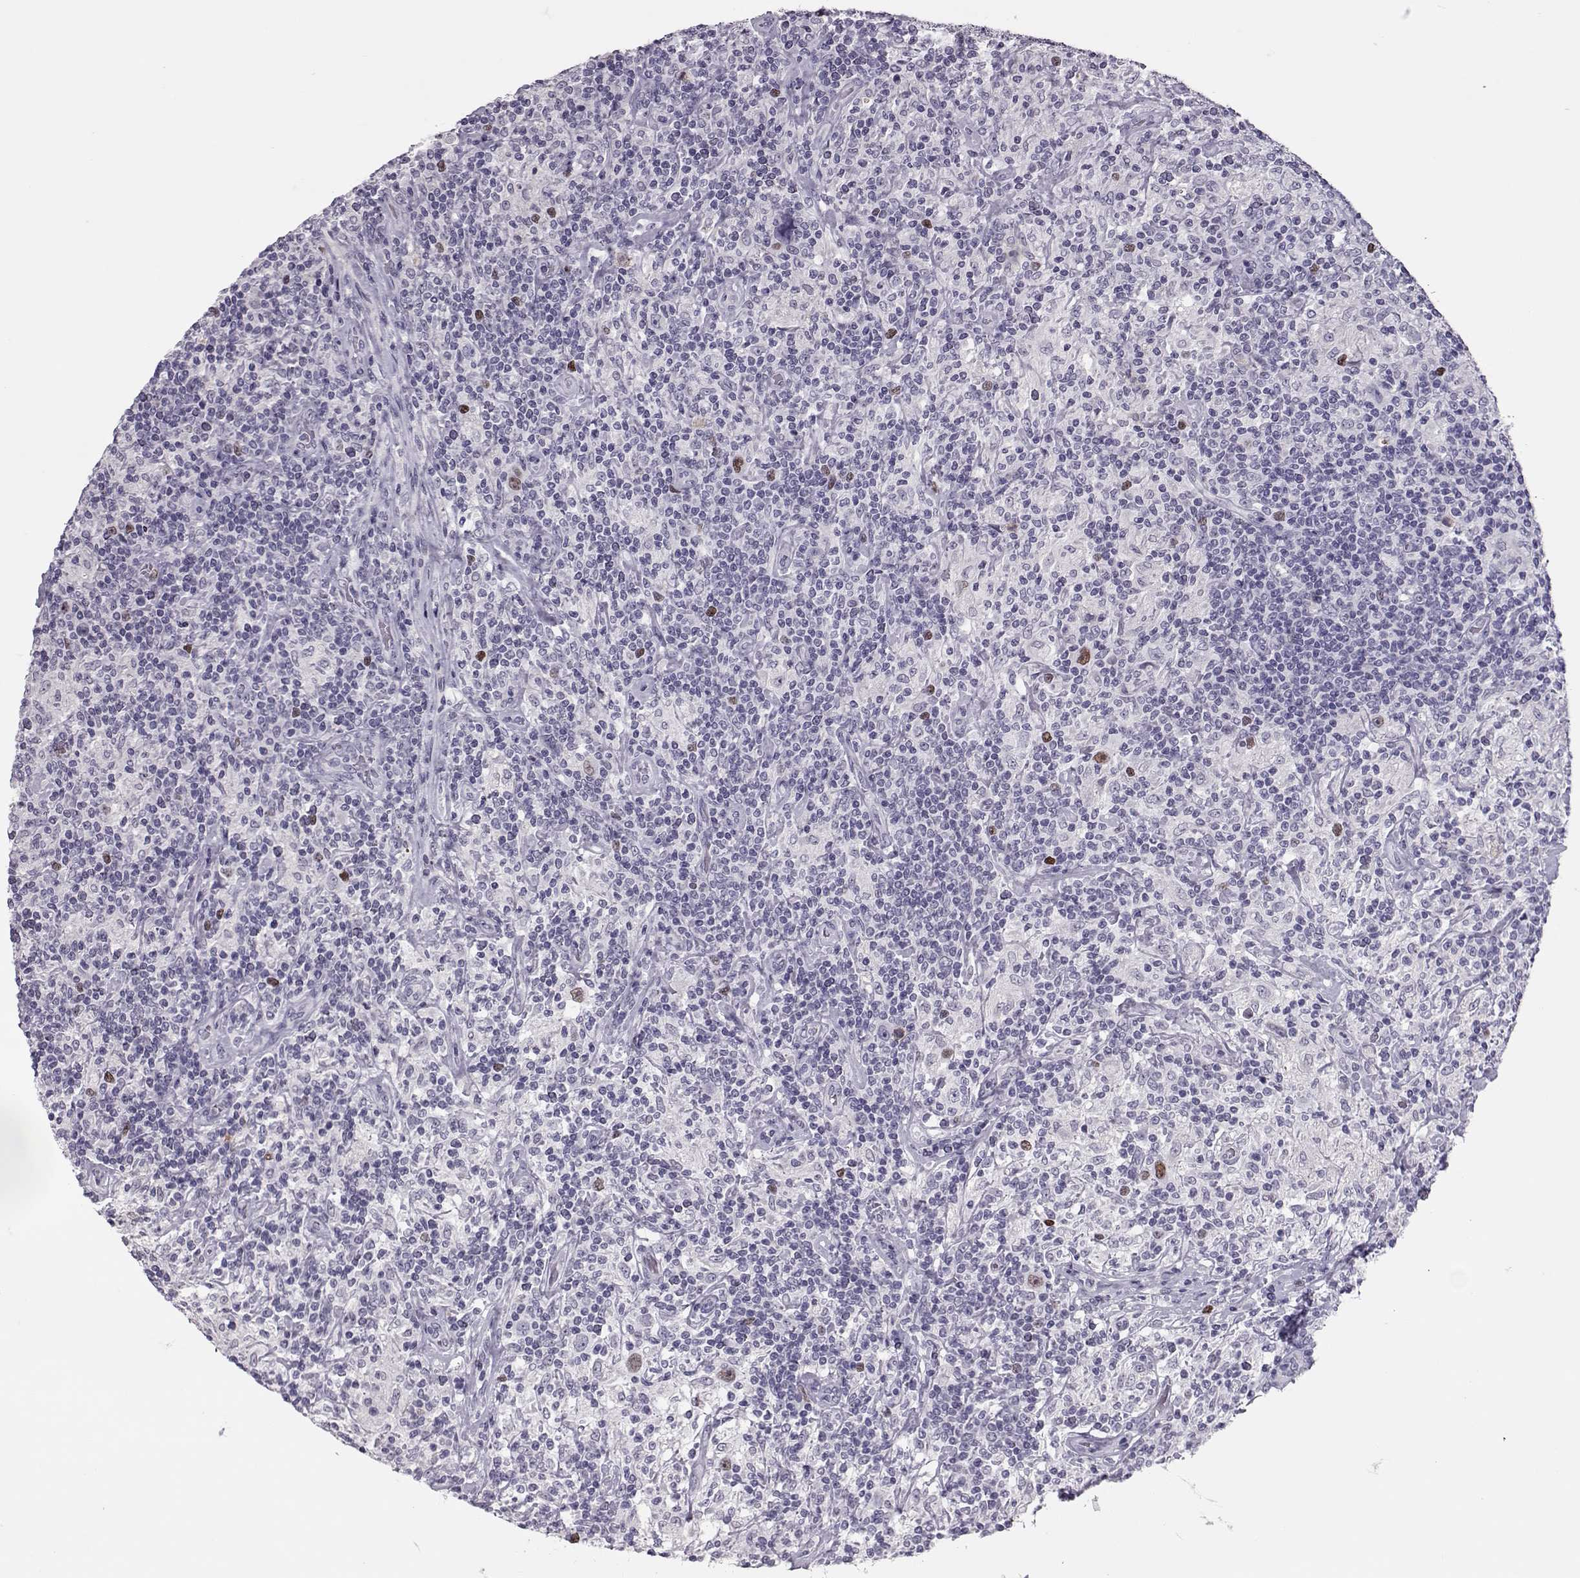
{"staining": {"intensity": "moderate", "quantity": "<25%", "location": "nuclear"}, "tissue": "lymphoma", "cell_type": "Tumor cells", "image_type": "cancer", "snomed": [{"axis": "morphology", "description": "Hodgkin's disease, NOS"}, {"axis": "topography", "description": "Lymph node"}], "caption": "Brown immunohistochemical staining in lymphoma reveals moderate nuclear expression in about <25% of tumor cells. (brown staining indicates protein expression, while blue staining denotes nuclei).", "gene": "SGO1", "patient": {"sex": "male", "age": 70}}